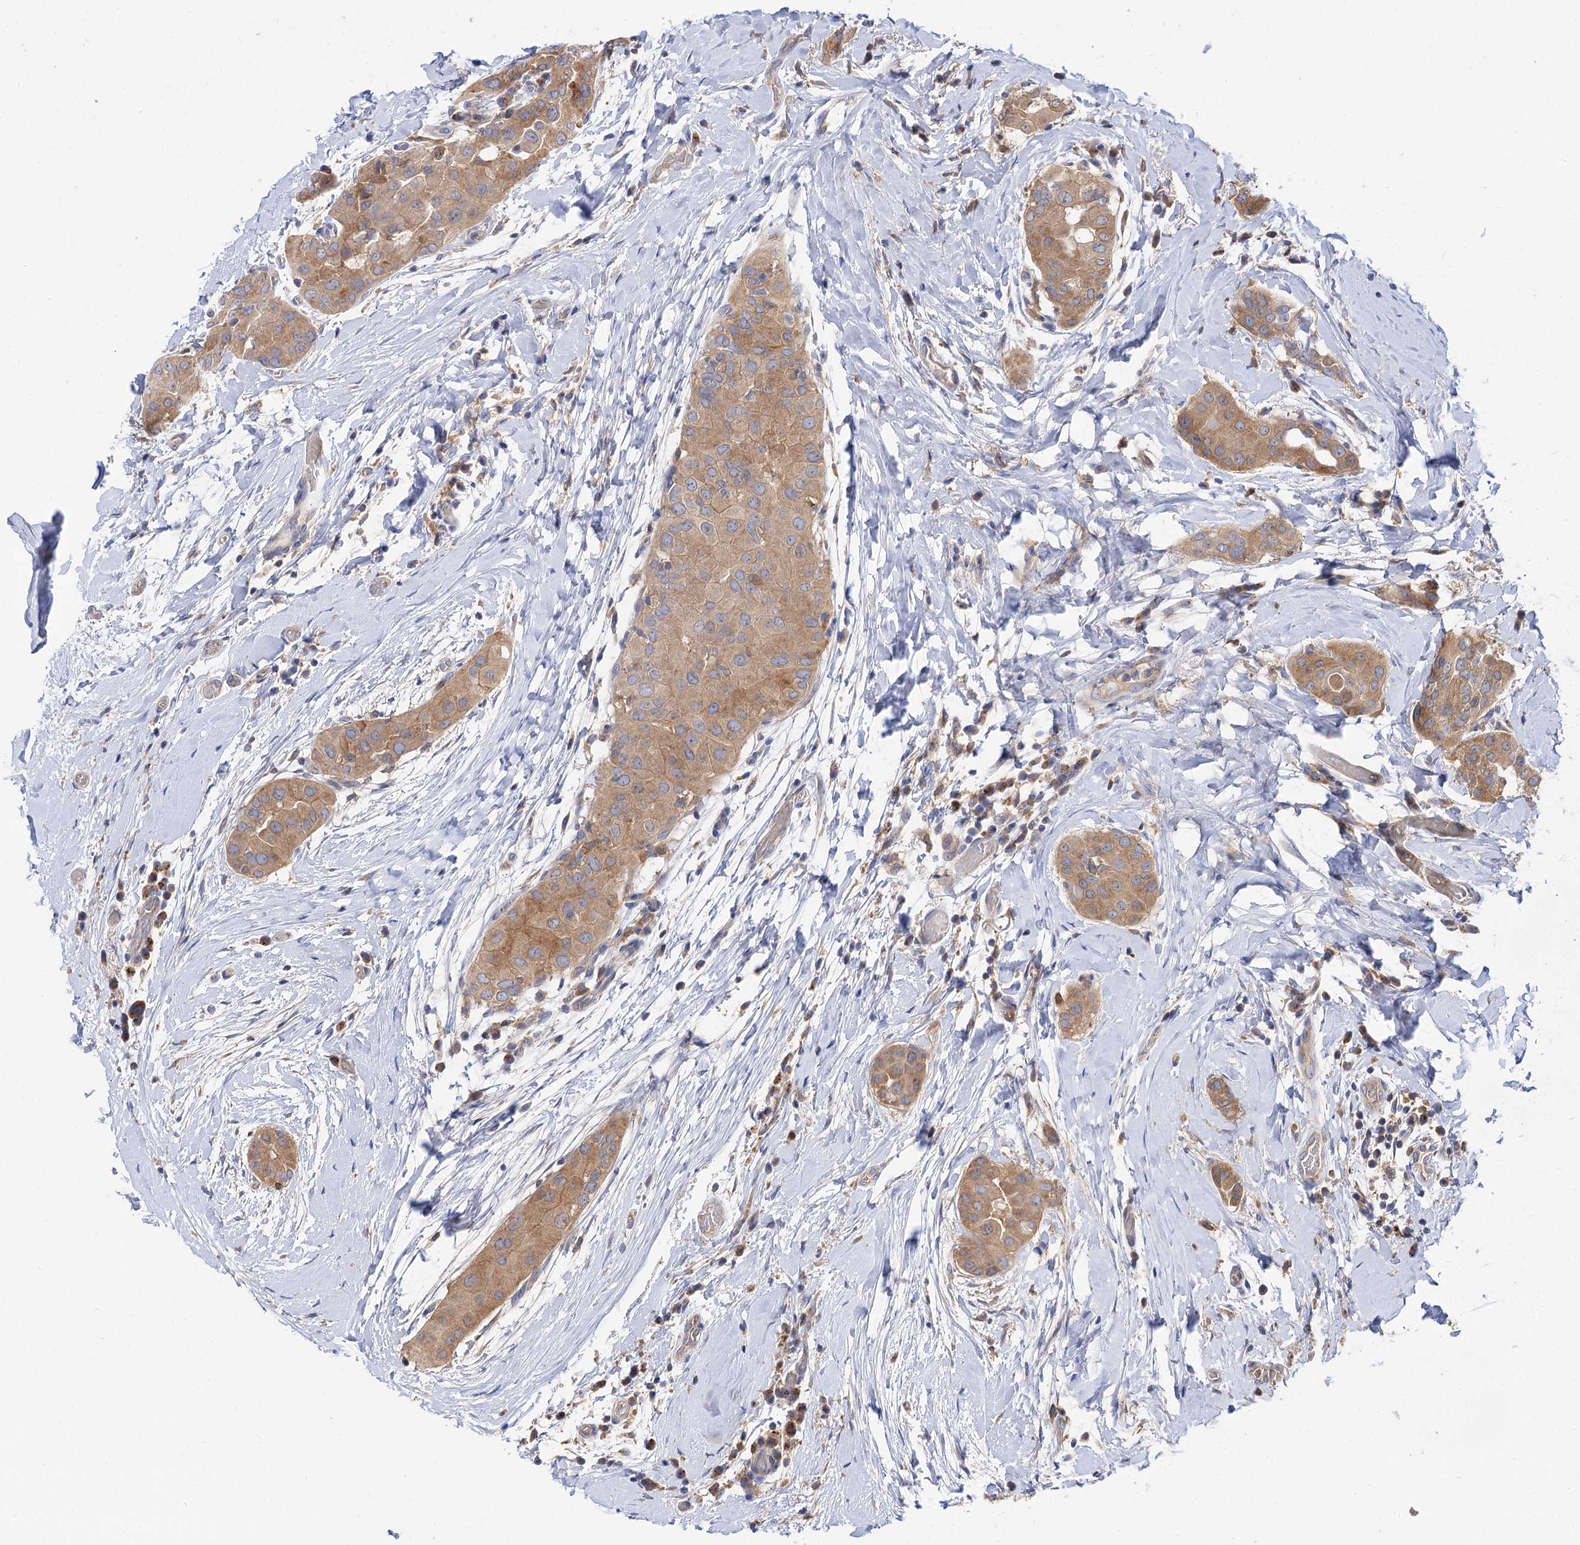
{"staining": {"intensity": "moderate", "quantity": ">75%", "location": "cytoplasmic/membranous"}, "tissue": "thyroid cancer", "cell_type": "Tumor cells", "image_type": "cancer", "snomed": [{"axis": "morphology", "description": "Papillary adenocarcinoma, NOS"}, {"axis": "topography", "description": "Thyroid gland"}], "caption": "Thyroid cancer tissue demonstrates moderate cytoplasmic/membranous staining in about >75% of tumor cells", "gene": "PATL1", "patient": {"sex": "male", "age": 33}}